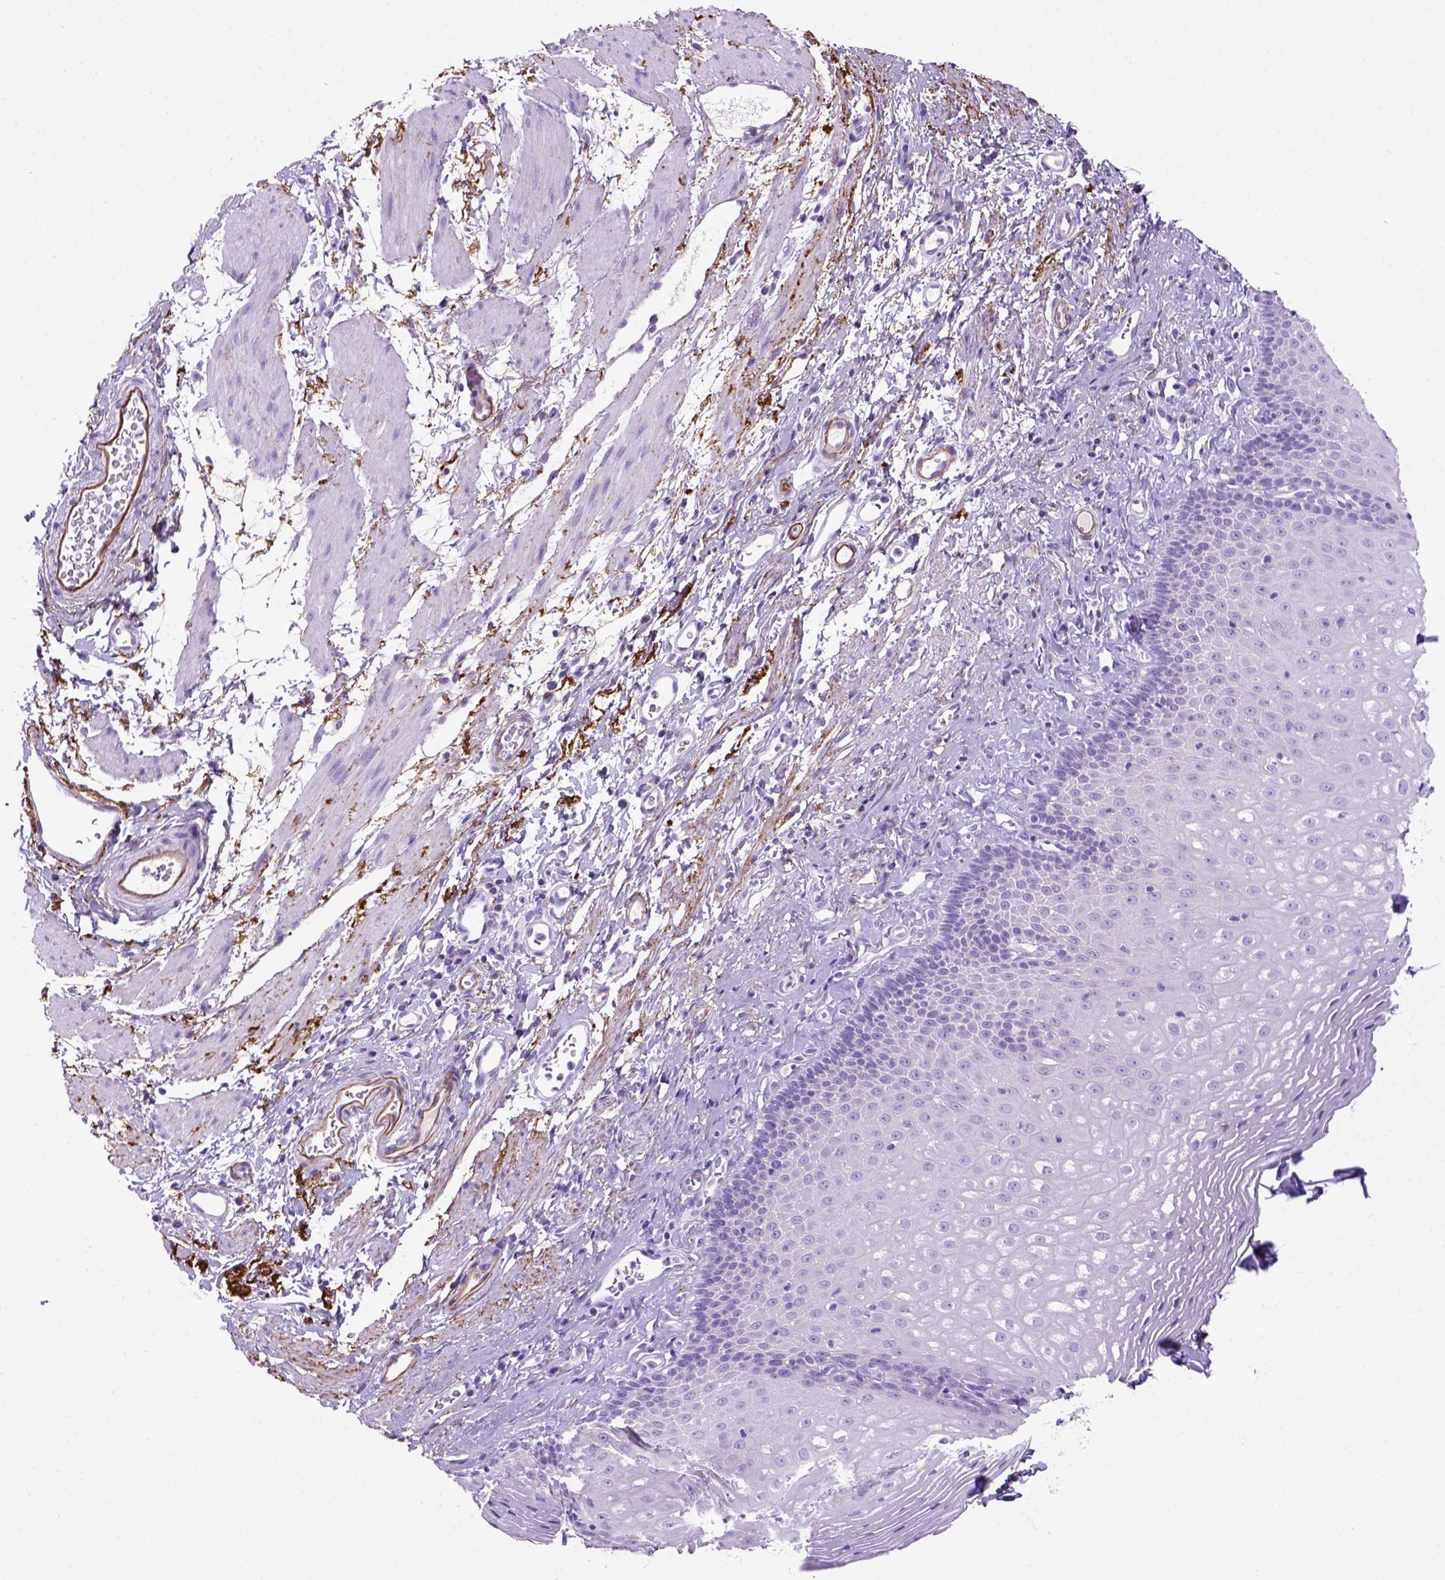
{"staining": {"intensity": "negative", "quantity": "none", "location": "none"}, "tissue": "esophagus", "cell_type": "Squamous epithelial cells", "image_type": "normal", "snomed": [{"axis": "morphology", "description": "Normal tissue, NOS"}, {"axis": "topography", "description": "Esophagus"}], "caption": "This photomicrograph is of unremarkable esophagus stained with immunohistochemistry (IHC) to label a protein in brown with the nuclei are counter-stained blue. There is no staining in squamous epithelial cells. (Brightfield microscopy of DAB IHC at high magnification).", "gene": "SIRPD", "patient": {"sex": "female", "age": 68}}